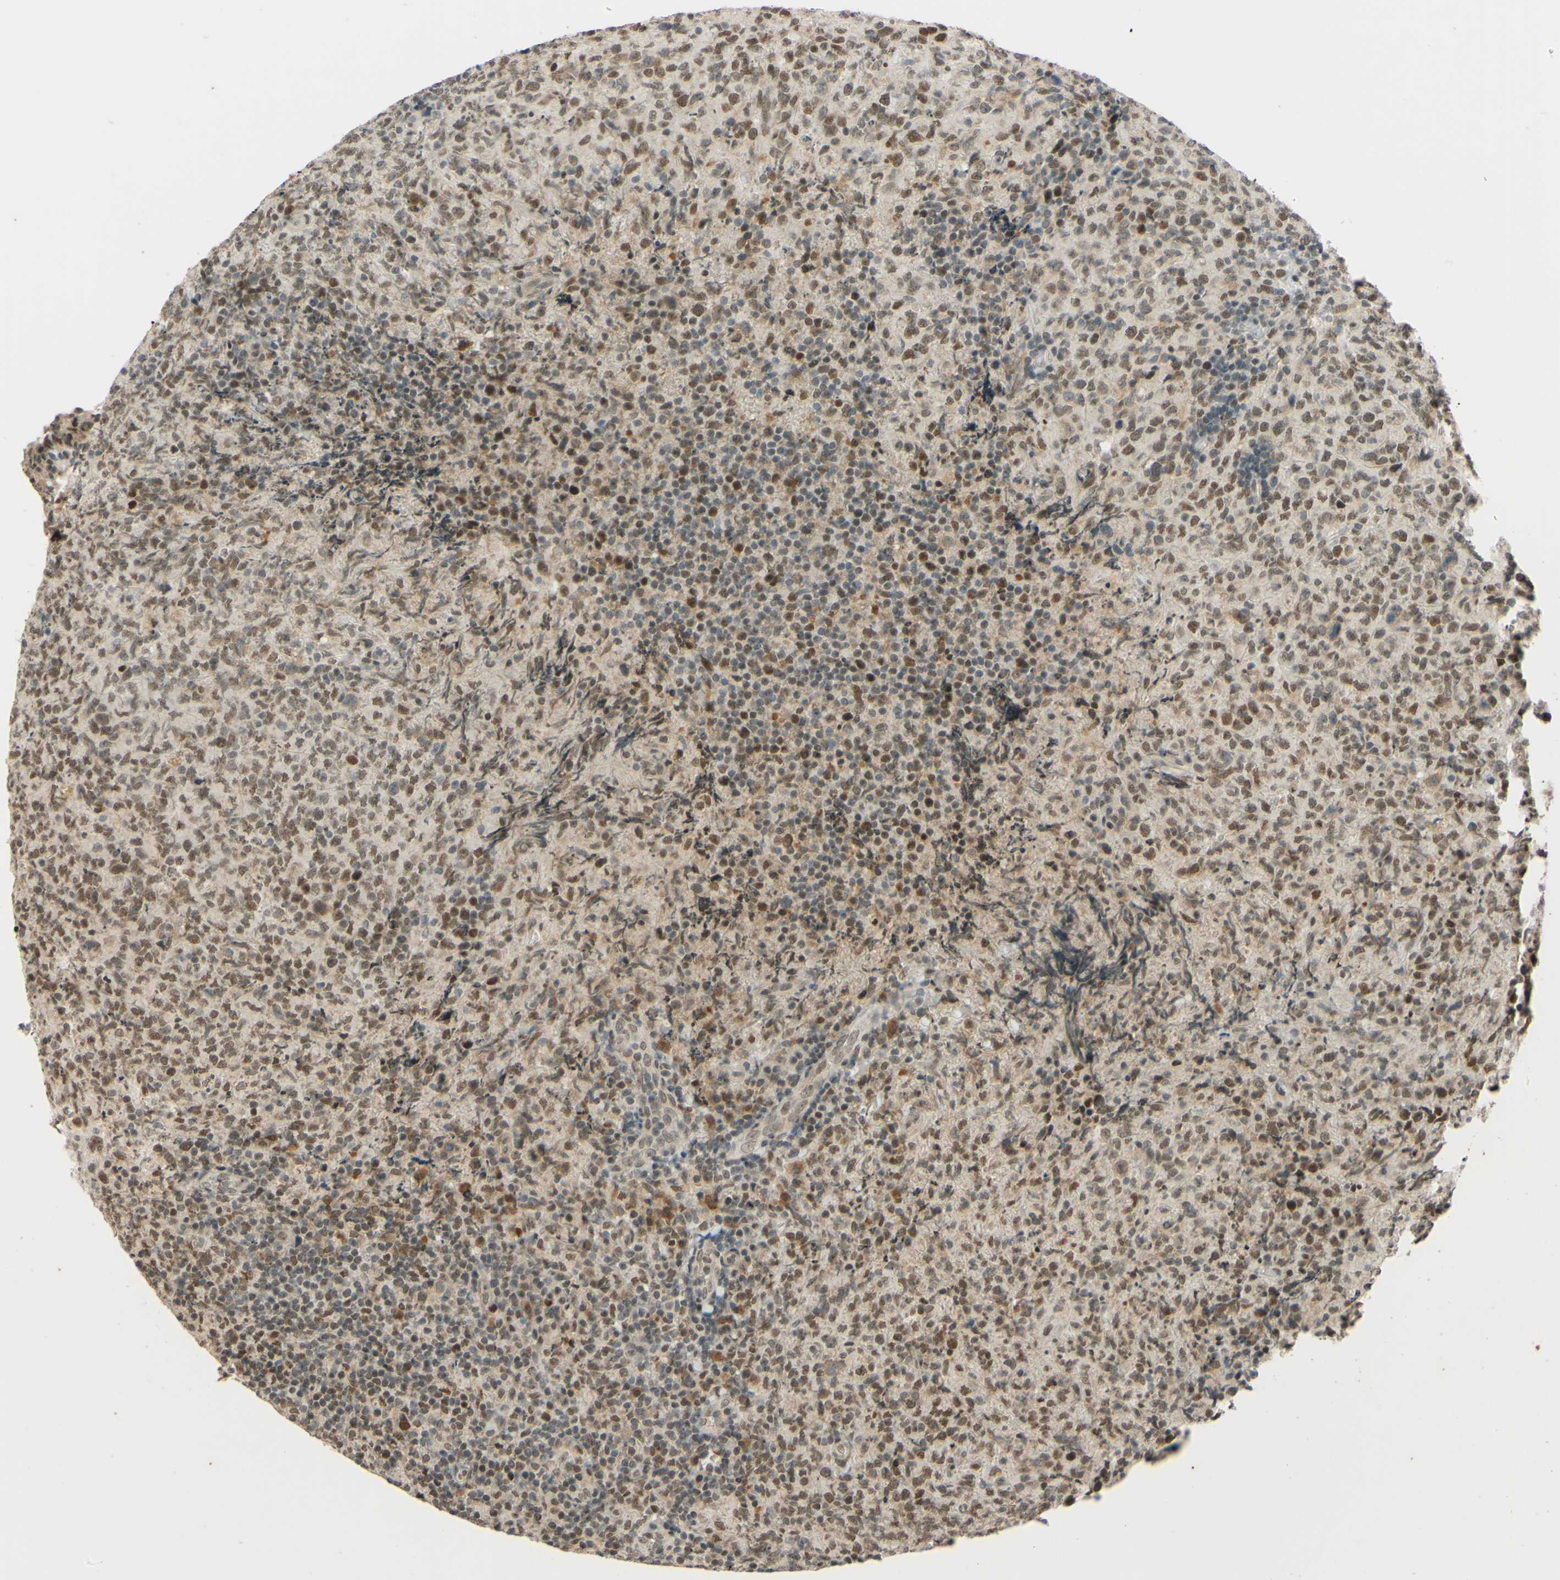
{"staining": {"intensity": "moderate", "quantity": ">75%", "location": "cytoplasmic/membranous"}, "tissue": "lymphoma", "cell_type": "Tumor cells", "image_type": "cancer", "snomed": [{"axis": "morphology", "description": "Malignant lymphoma, non-Hodgkin's type, High grade"}, {"axis": "topography", "description": "Tonsil"}], "caption": "Tumor cells show moderate cytoplasmic/membranous staining in approximately >75% of cells in malignant lymphoma, non-Hodgkin's type (high-grade). (DAB (3,3'-diaminobenzidine) IHC, brown staining for protein, blue staining for nuclei).", "gene": "SMARCB1", "patient": {"sex": "female", "age": 36}}